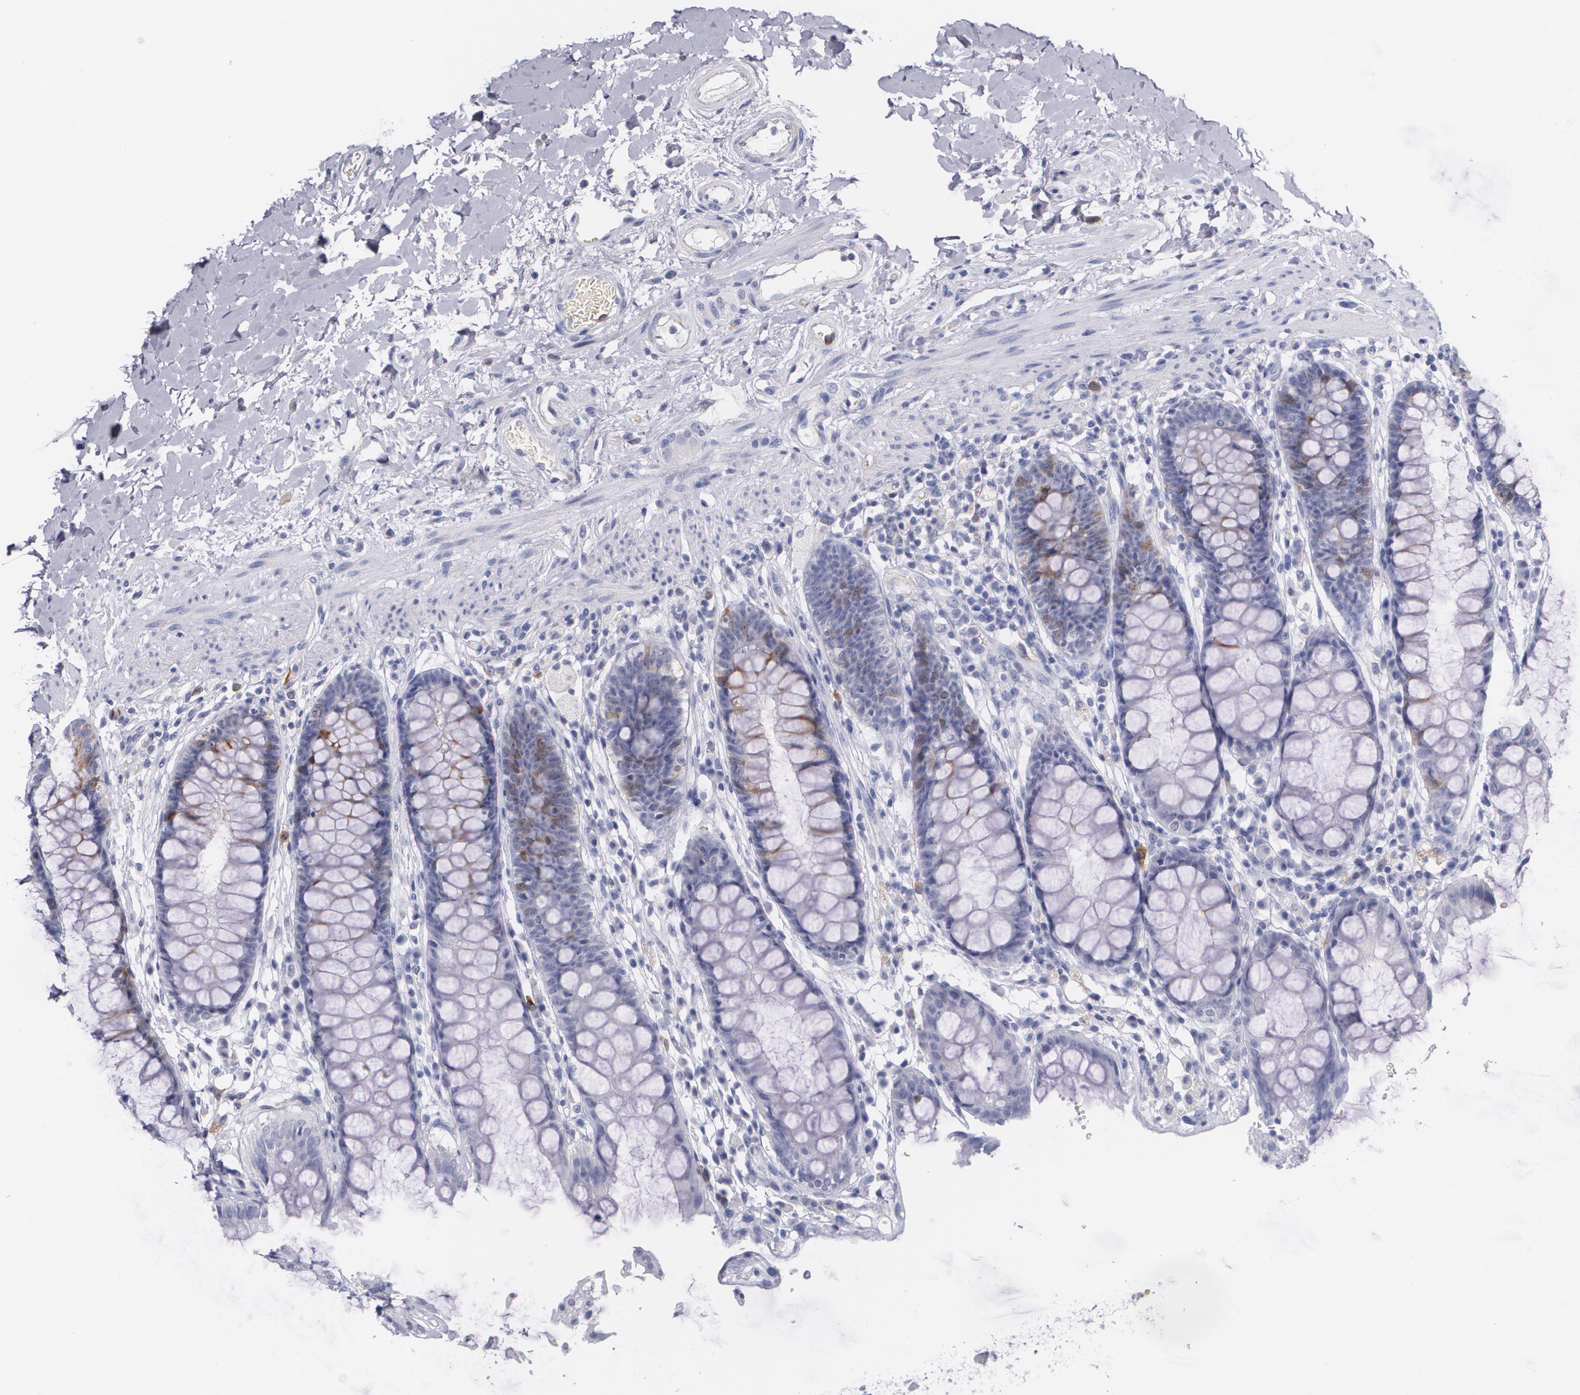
{"staining": {"intensity": "strong", "quantity": "<25%", "location": "cytoplasmic/membranous"}, "tissue": "rectum", "cell_type": "Glandular cells", "image_type": "normal", "snomed": [{"axis": "morphology", "description": "Normal tissue, NOS"}, {"axis": "topography", "description": "Rectum"}], "caption": "This is a photomicrograph of immunohistochemistry (IHC) staining of unremarkable rectum, which shows strong staining in the cytoplasmic/membranous of glandular cells.", "gene": "HMMR", "patient": {"sex": "female", "age": 46}}